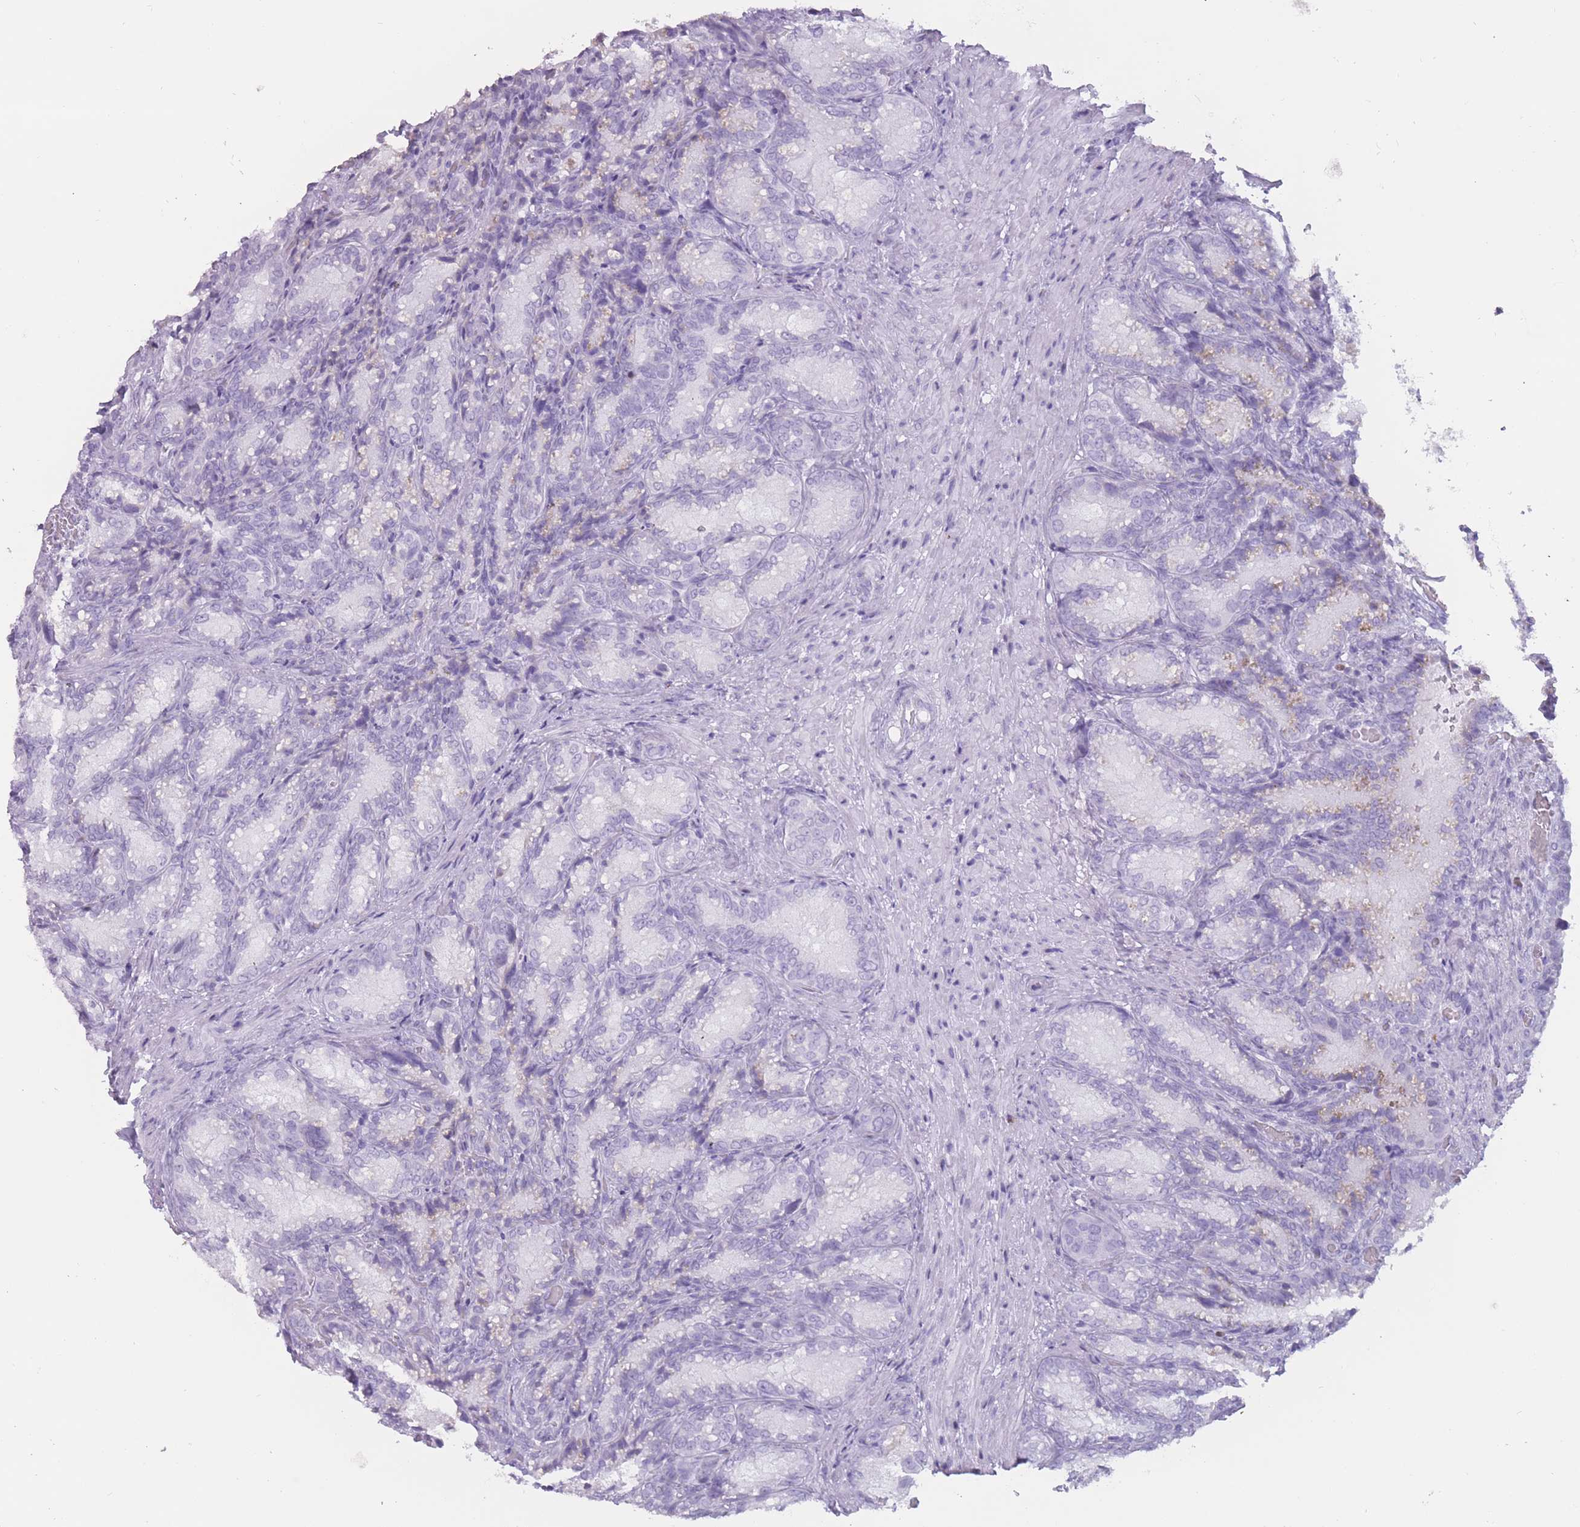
{"staining": {"intensity": "negative", "quantity": "none", "location": "none"}, "tissue": "seminal vesicle", "cell_type": "Glandular cells", "image_type": "normal", "snomed": [{"axis": "morphology", "description": "Normal tissue, NOS"}, {"axis": "topography", "description": "Seminal veicle"}], "caption": "High power microscopy photomicrograph of an immunohistochemistry (IHC) histopathology image of benign seminal vesicle, revealing no significant staining in glandular cells. Nuclei are stained in blue.", "gene": "PNMA3", "patient": {"sex": "male", "age": 58}}